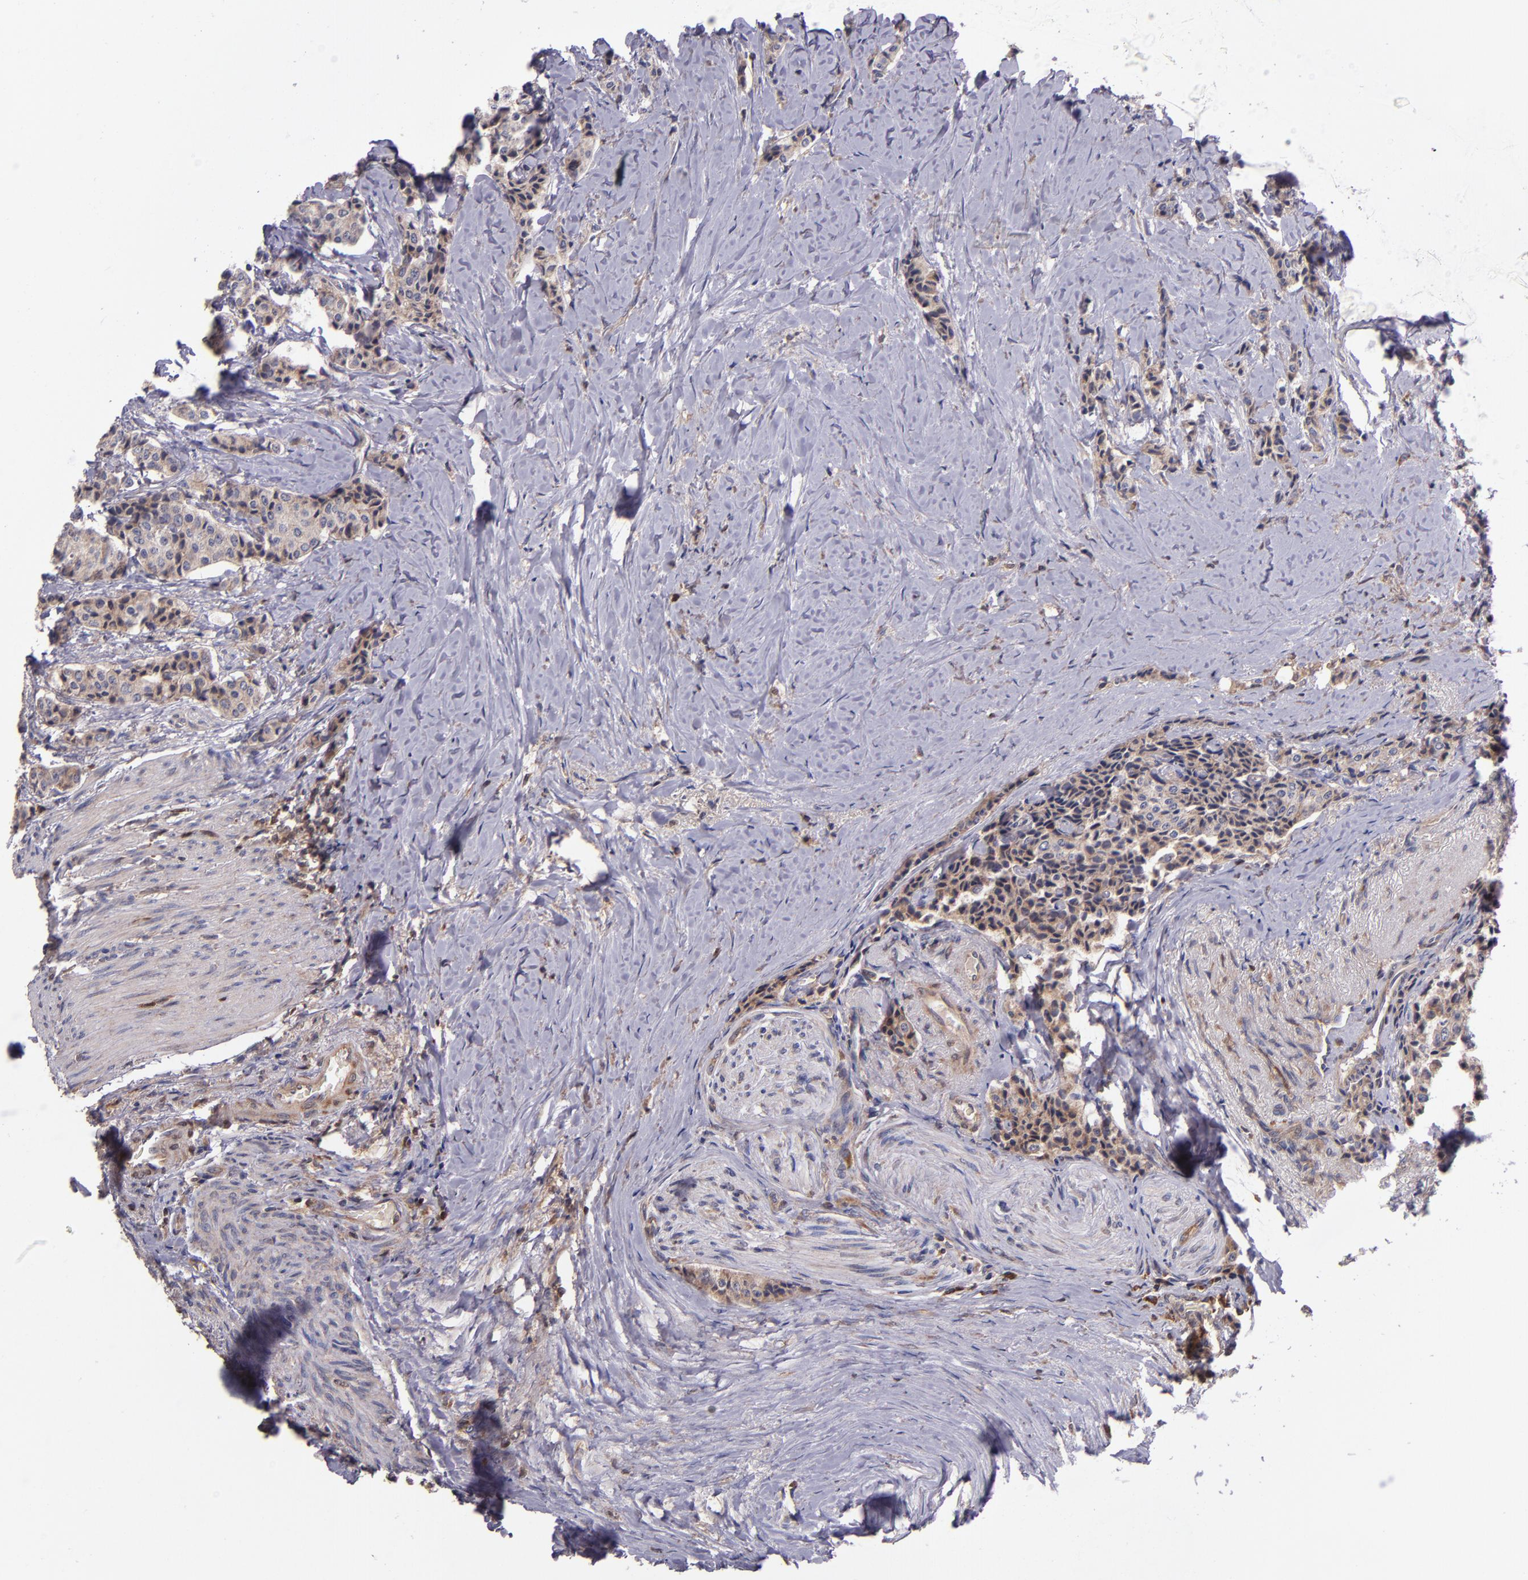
{"staining": {"intensity": "moderate", "quantity": ">75%", "location": "cytoplasmic/membranous"}, "tissue": "carcinoid", "cell_type": "Tumor cells", "image_type": "cancer", "snomed": [{"axis": "morphology", "description": "Carcinoid, malignant, NOS"}, {"axis": "topography", "description": "Colon"}], "caption": "Tumor cells exhibit moderate cytoplasmic/membranous staining in about >75% of cells in malignant carcinoid.", "gene": "EIF4ENIF1", "patient": {"sex": "female", "age": 61}}